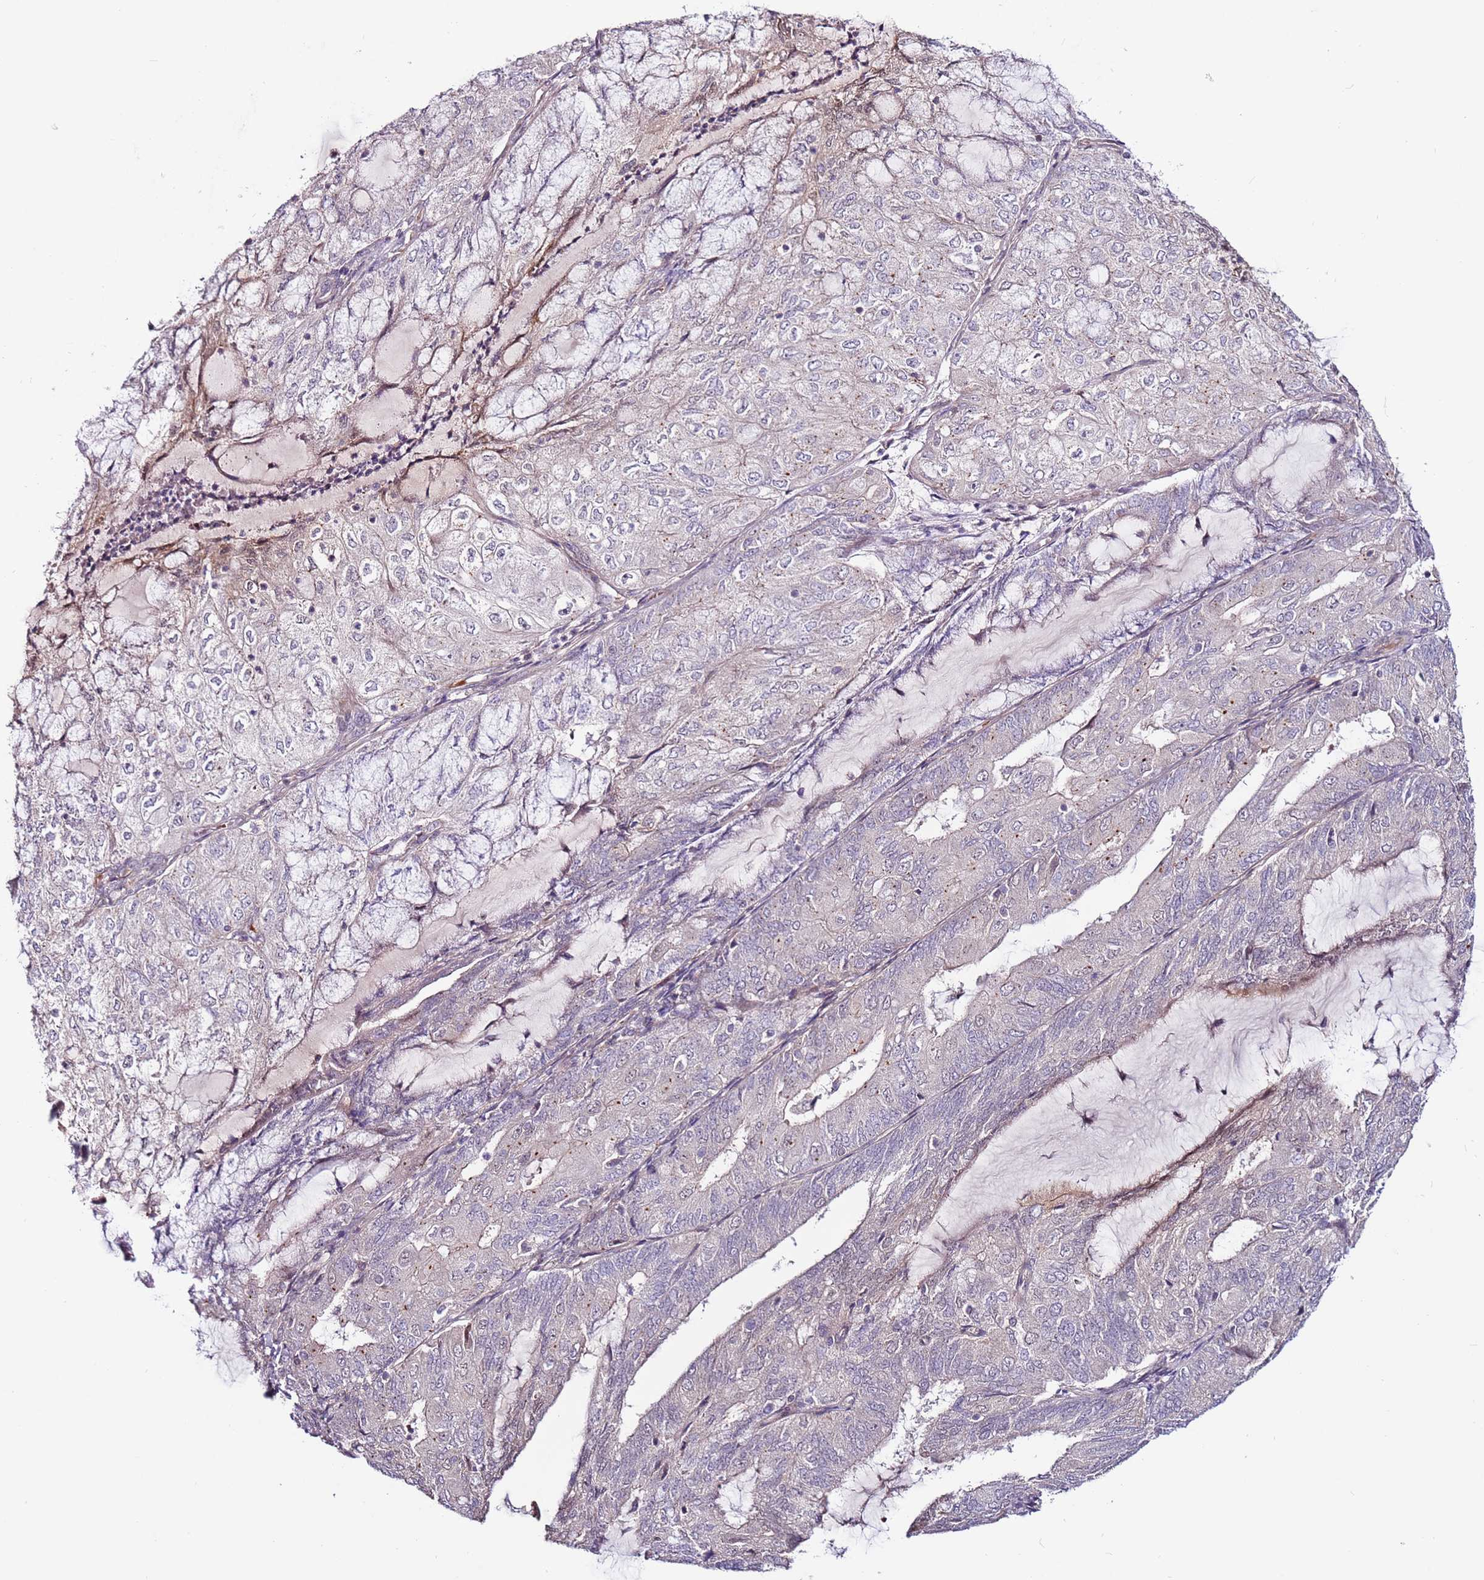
{"staining": {"intensity": "negative", "quantity": "none", "location": "none"}, "tissue": "endometrial cancer", "cell_type": "Tumor cells", "image_type": "cancer", "snomed": [{"axis": "morphology", "description": "Adenocarcinoma, NOS"}, {"axis": "topography", "description": "Endometrium"}], "caption": "DAB immunohistochemical staining of endometrial adenocarcinoma demonstrates no significant positivity in tumor cells.", "gene": "MTG2", "patient": {"sex": "female", "age": 81}}